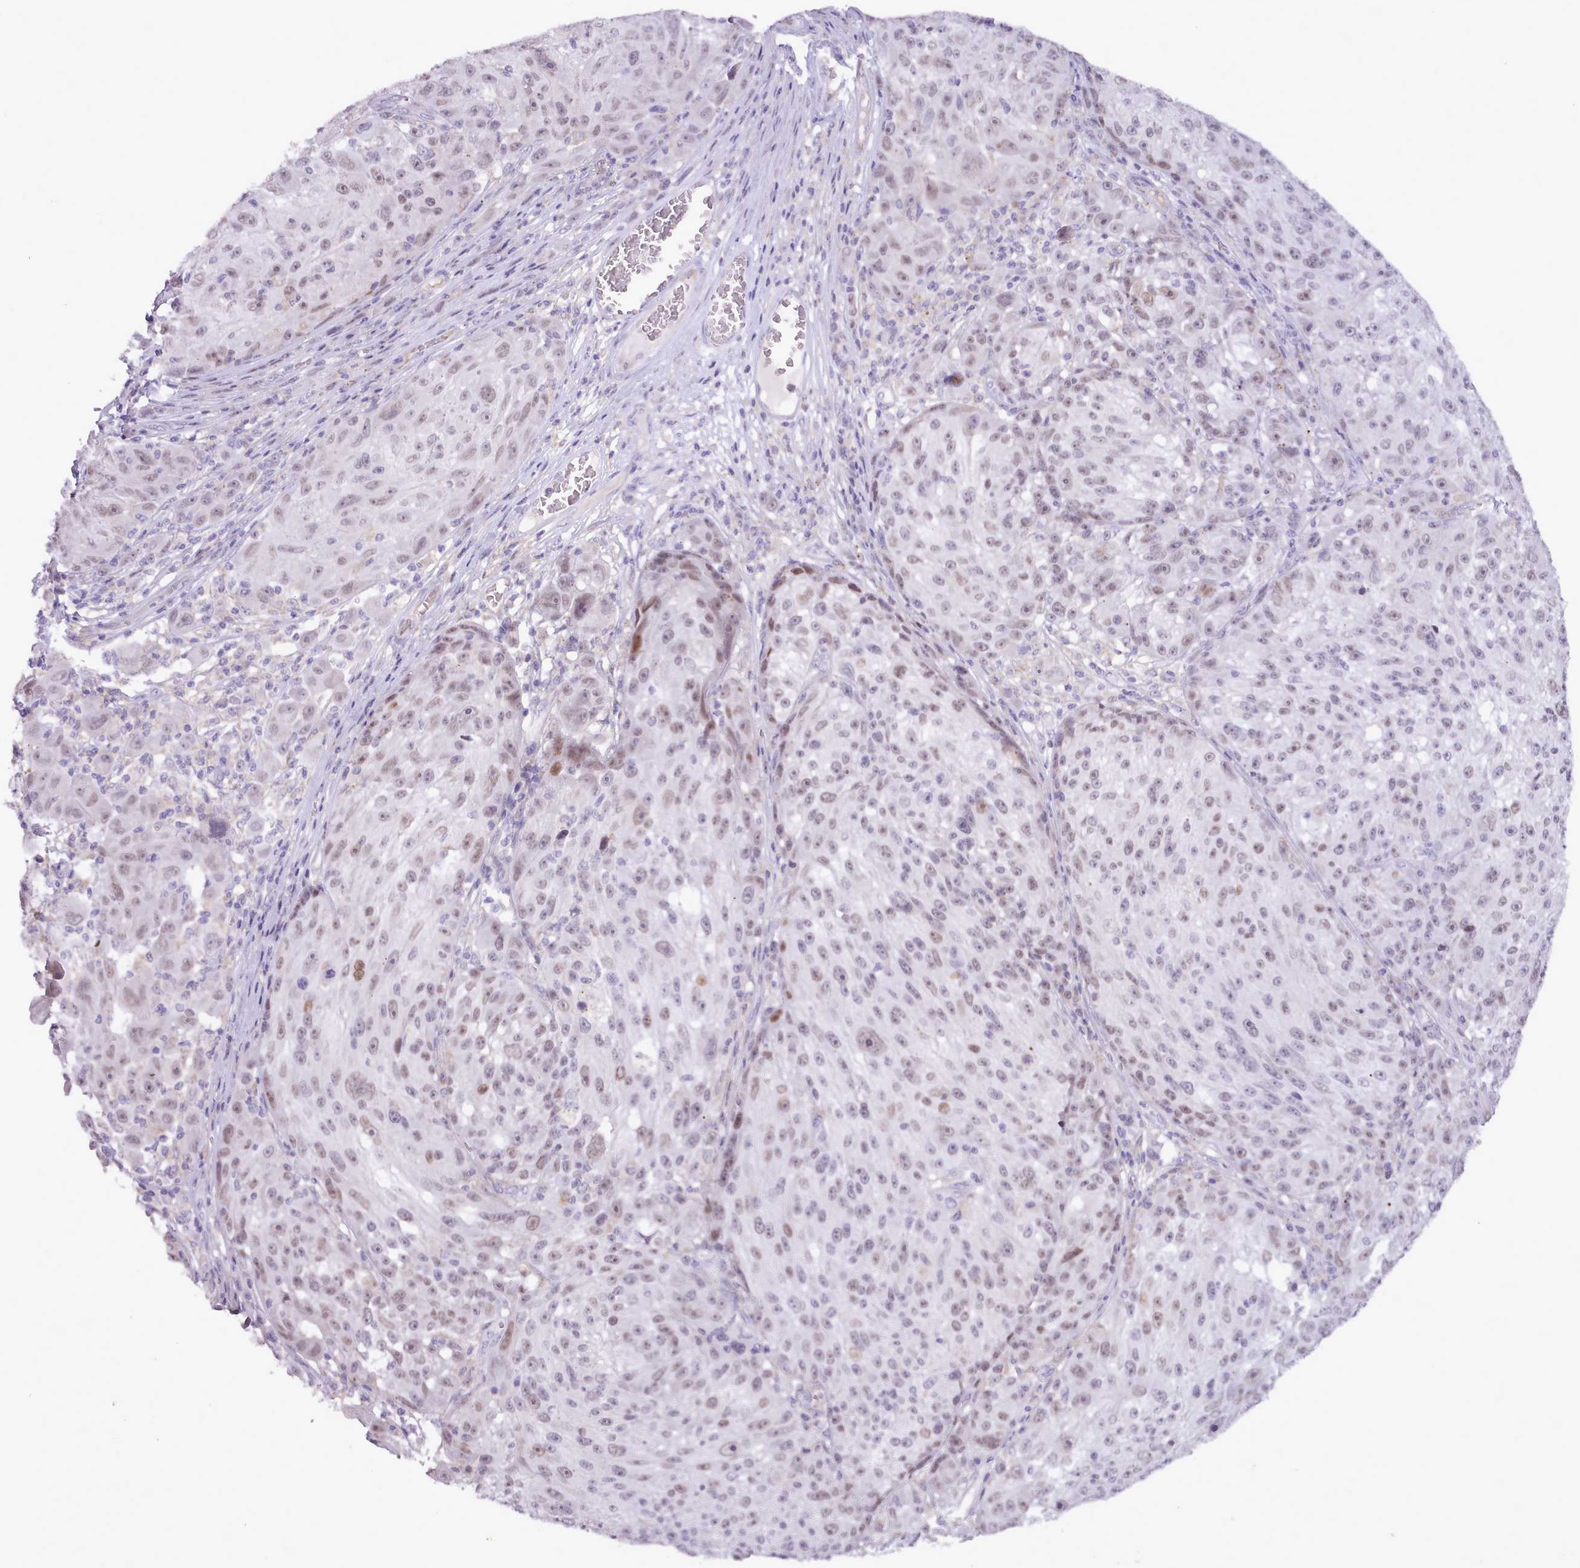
{"staining": {"intensity": "moderate", "quantity": "<25%", "location": "nuclear"}, "tissue": "melanoma", "cell_type": "Tumor cells", "image_type": "cancer", "snomed": [{"axis": "morphology", "description": "Malignant melanoma, NOS"}, {"axis": "topography", "description": "Skin"}], "caption": "Protein expression analysis of human malignant melanoma reveals moderate nuclear staining in approximately <25% of tumor cells. (IHC, brightfield microscopy, high magnification).", "gene": "BDKRB2", "patient": {"sex": "male", "age": 53}}